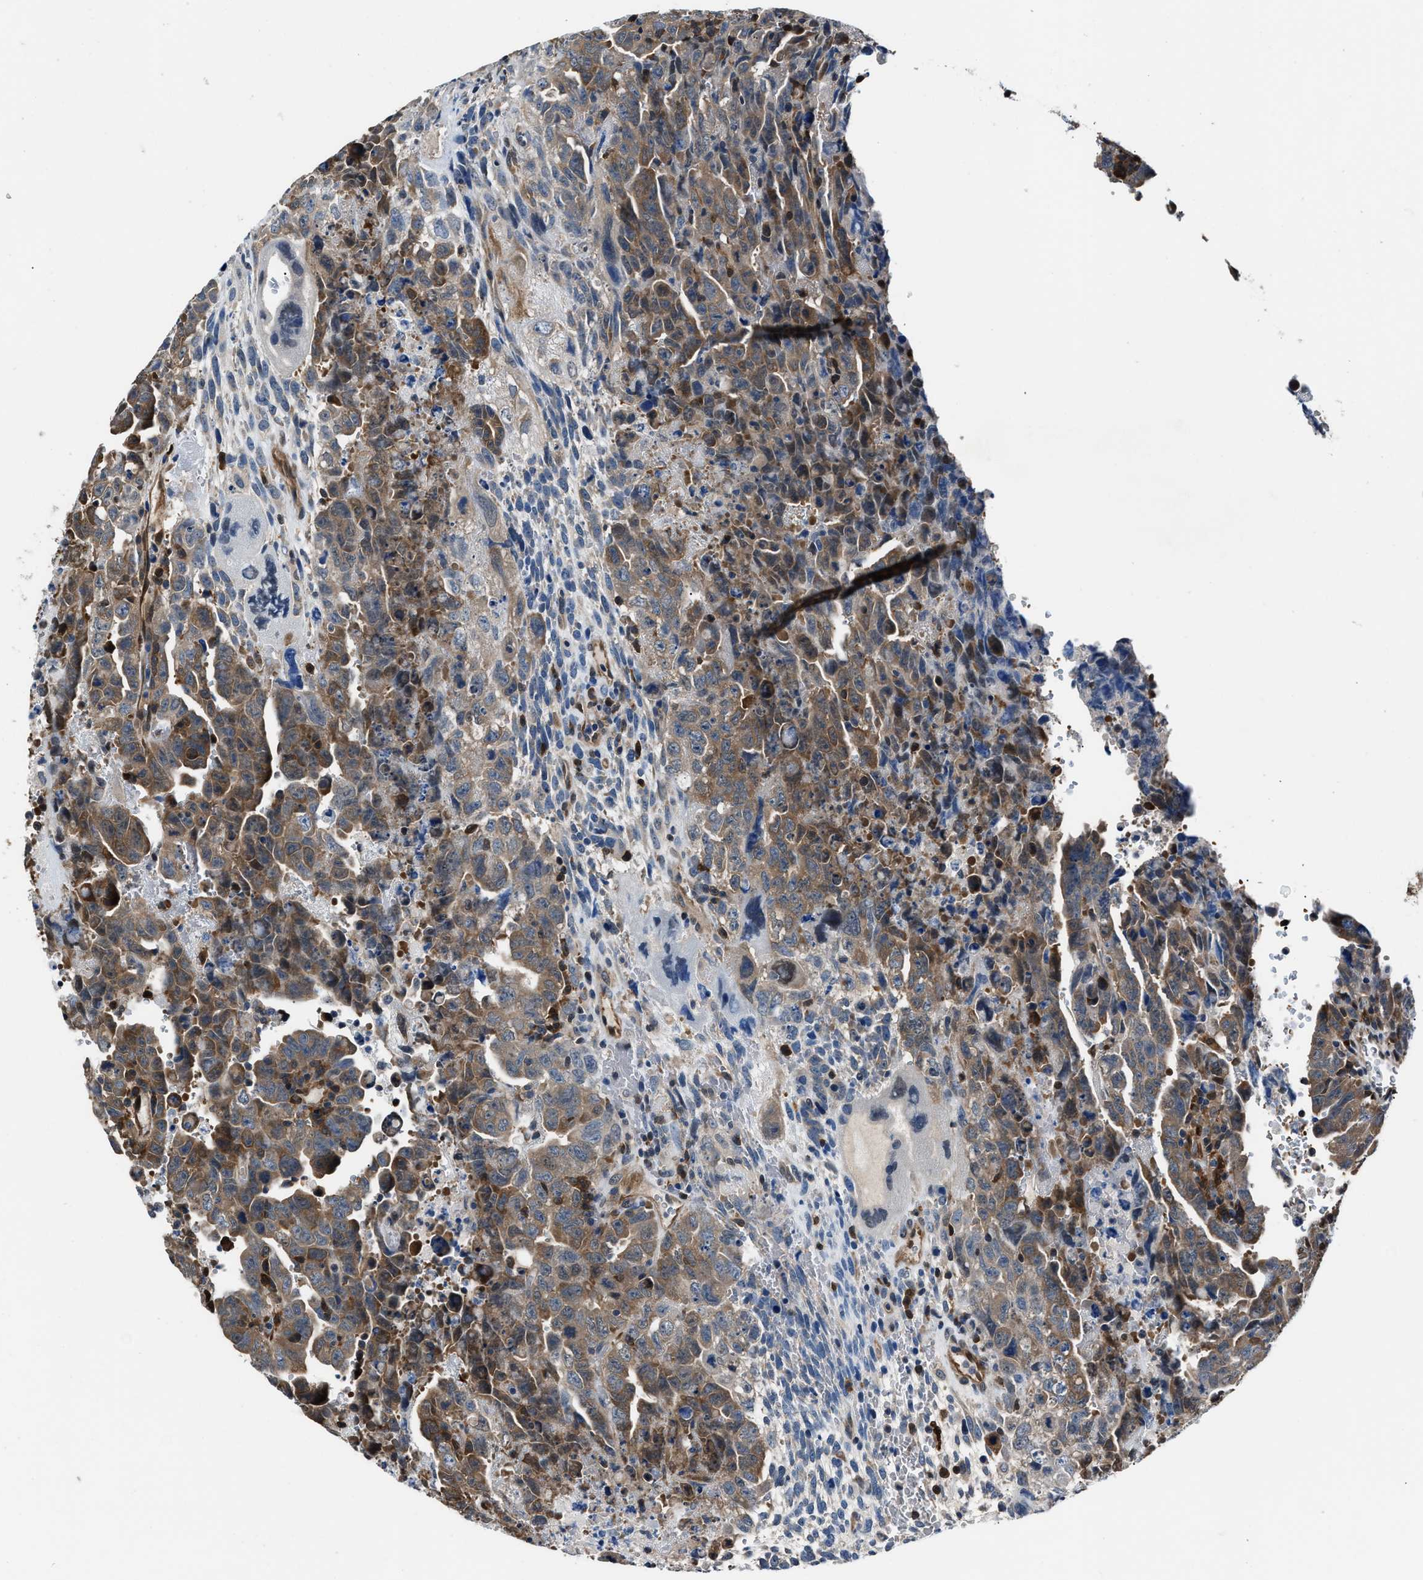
{"staining": {"intensity": "moderate", "quantity": "<25%", "location": "cytoplasmic/membranous"}, "tissue": "testis cancer", "cell_type": "Tumor cells", "image_type": "cancer", "snomed": [{"axis": "morphology", "description": "Carcinoma, Embryonal, NOS"}, {"axis": "topography", "description": "Testis"}], "caption": "Protein analysis of testis cancer (embryonal carcinoma) tissue shows moderate cytoplasmic/membranous expression in approximately <25% of tumor cells.", "gene": "PPA1", "patient": {"sex": "male", "age": 28}}